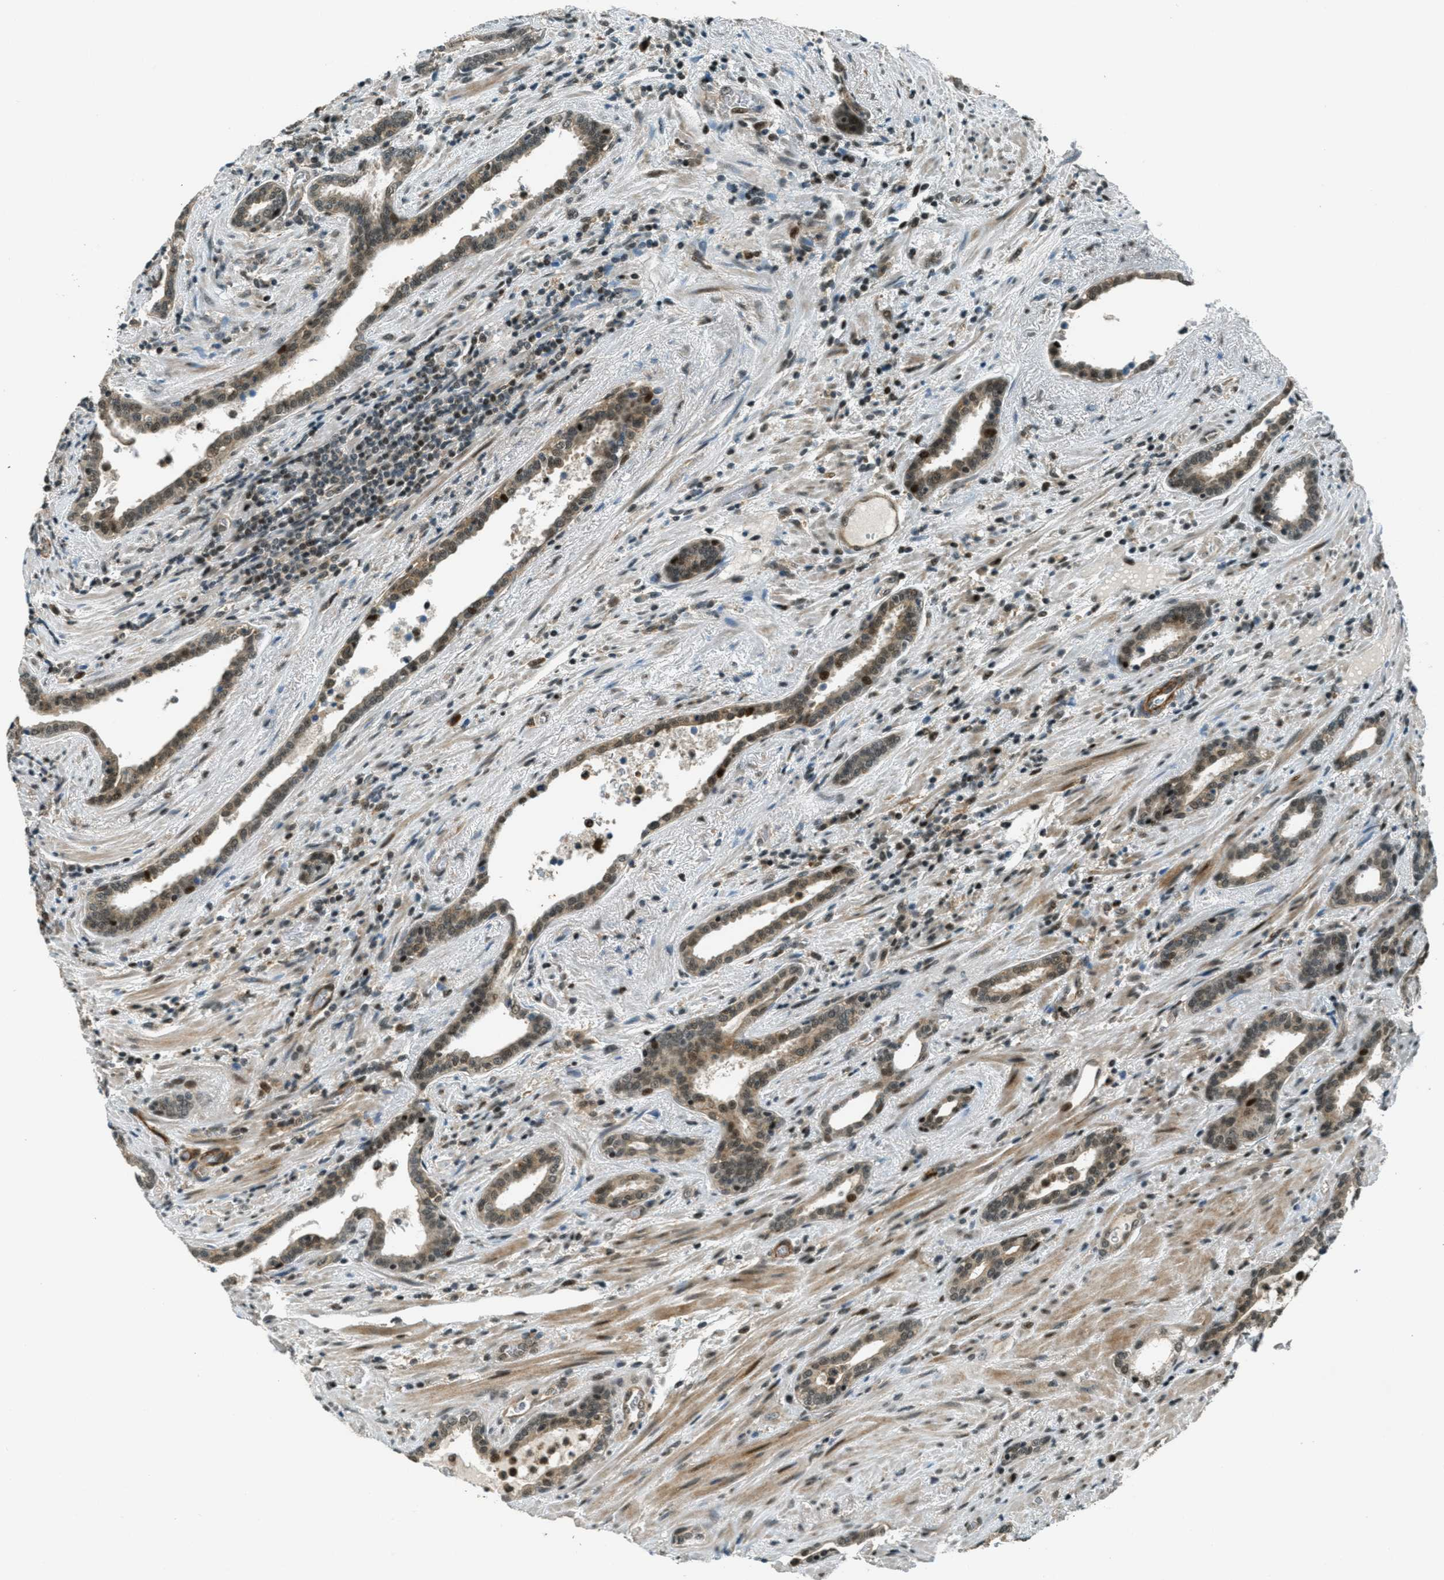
{"staining": {"intensity": "moderate", "quantity": ">75%", "location": "cytoplasmic/membranous,nuclear"}, "tissue": "prostate cancer", "cell_type": "Tumor cells", "image_type": "cancer", "snomed": [{"axis": "morphology", "description": "Adenocarcinoma, High grade"}, {"axis": "topography", "description": "Prostate"}], "caption": "Immunohistochemistry (IHC) photomicrograph of neoplastic tissue: prostate cancer stained using immunohistochemistry (IHC) exhibits medium levels of moderate protein expression localized specifically in the cytoplasmic/membranous and nuclear of tumor cells, appearing as a cytoplasmic/membranous and nuclear brown color.", "gene": "FOXM1", "patient": {"sex": "male", "age": 71}}